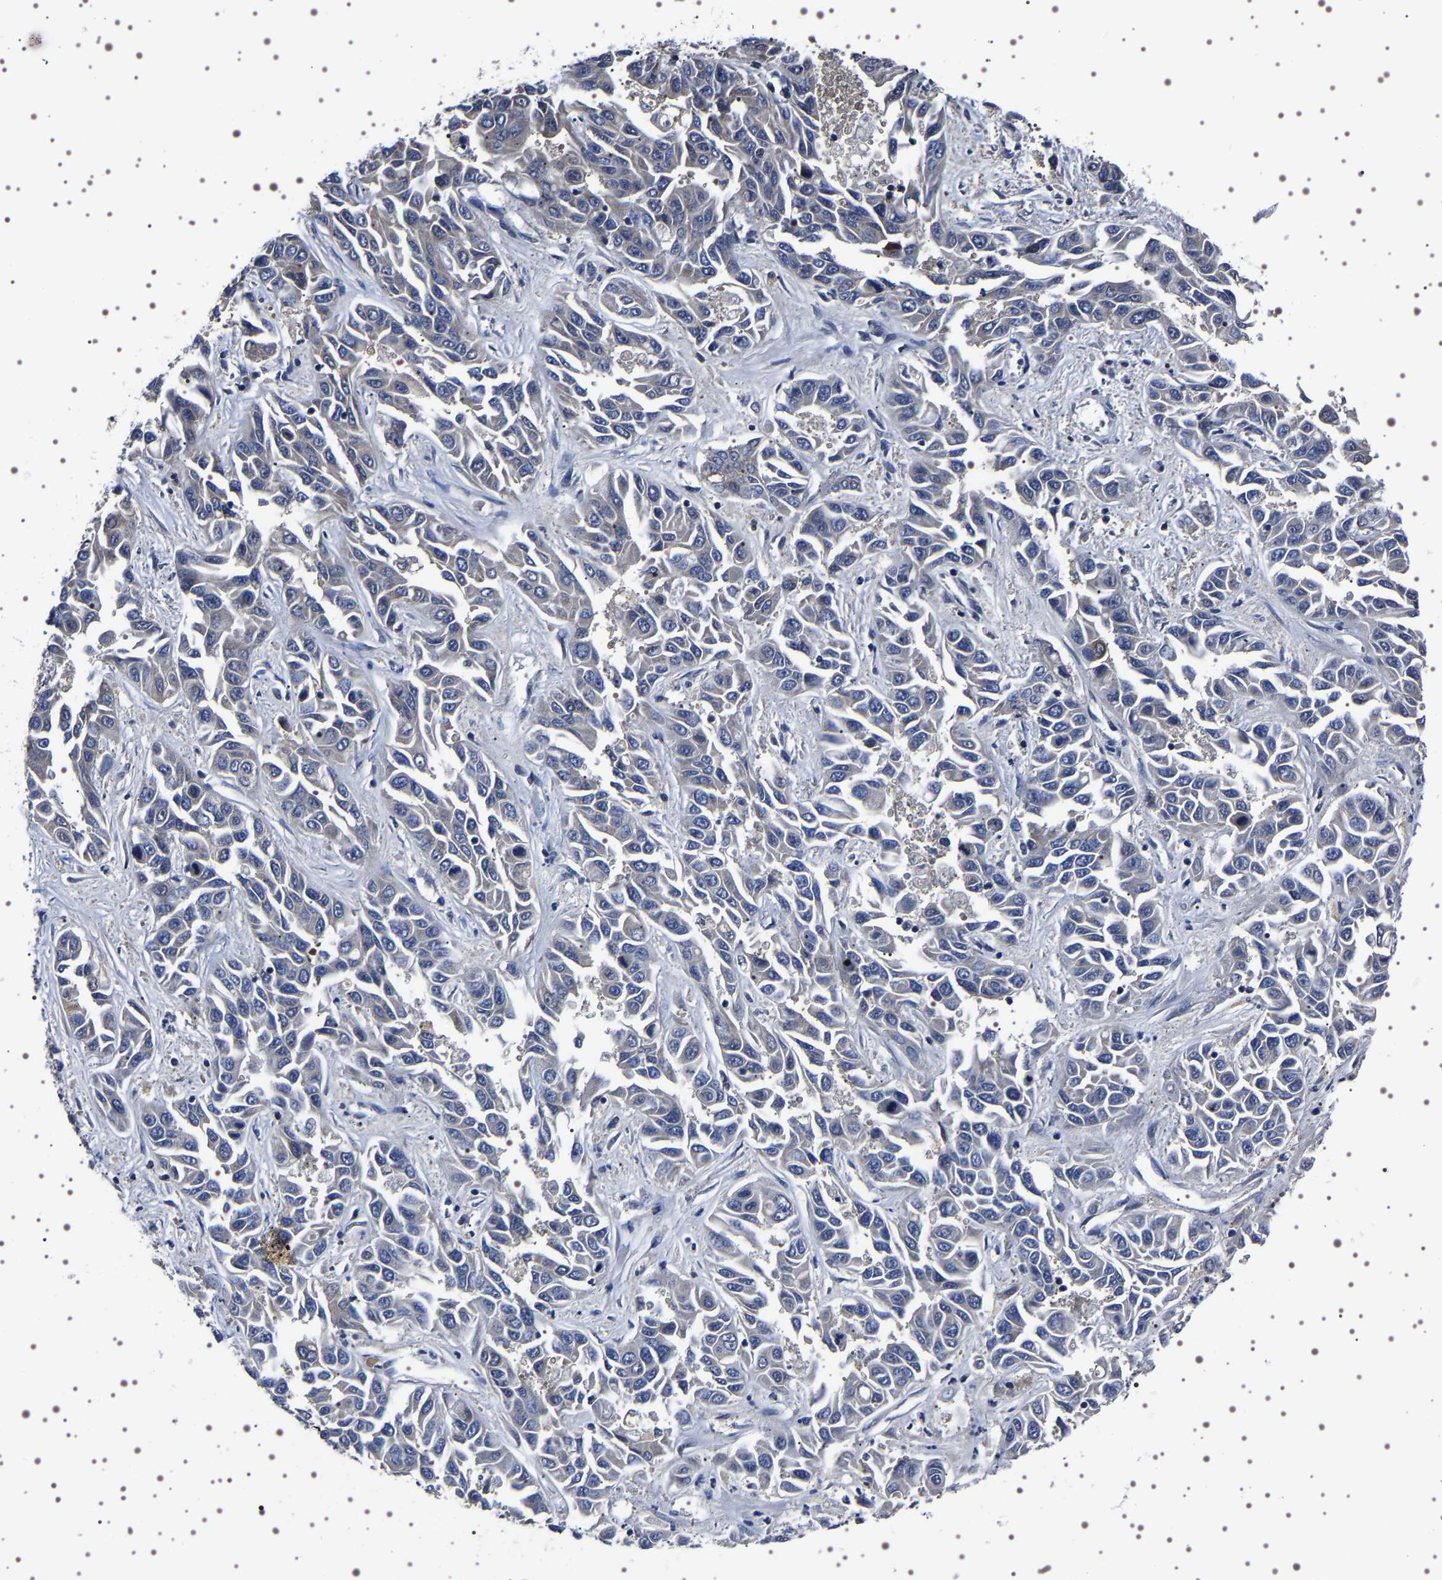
{"staining": {"intensity": "negative", "quantity": "none", "location": "none"}, "tissue": "liver cancer", "cell_type": "Tumor cells", "image_type": "cancer", "snomed": [{"axis": "morphology", "description": "Cholangiocarcinoma"}, {"axis": "topography", "description": "Liver"}], "caption": "Tumor cells show no significant expression in liver cancer (cholangiocarcinoma).", "gene": "TARBP1", "patient": {"sex": "female", "age": 52}}